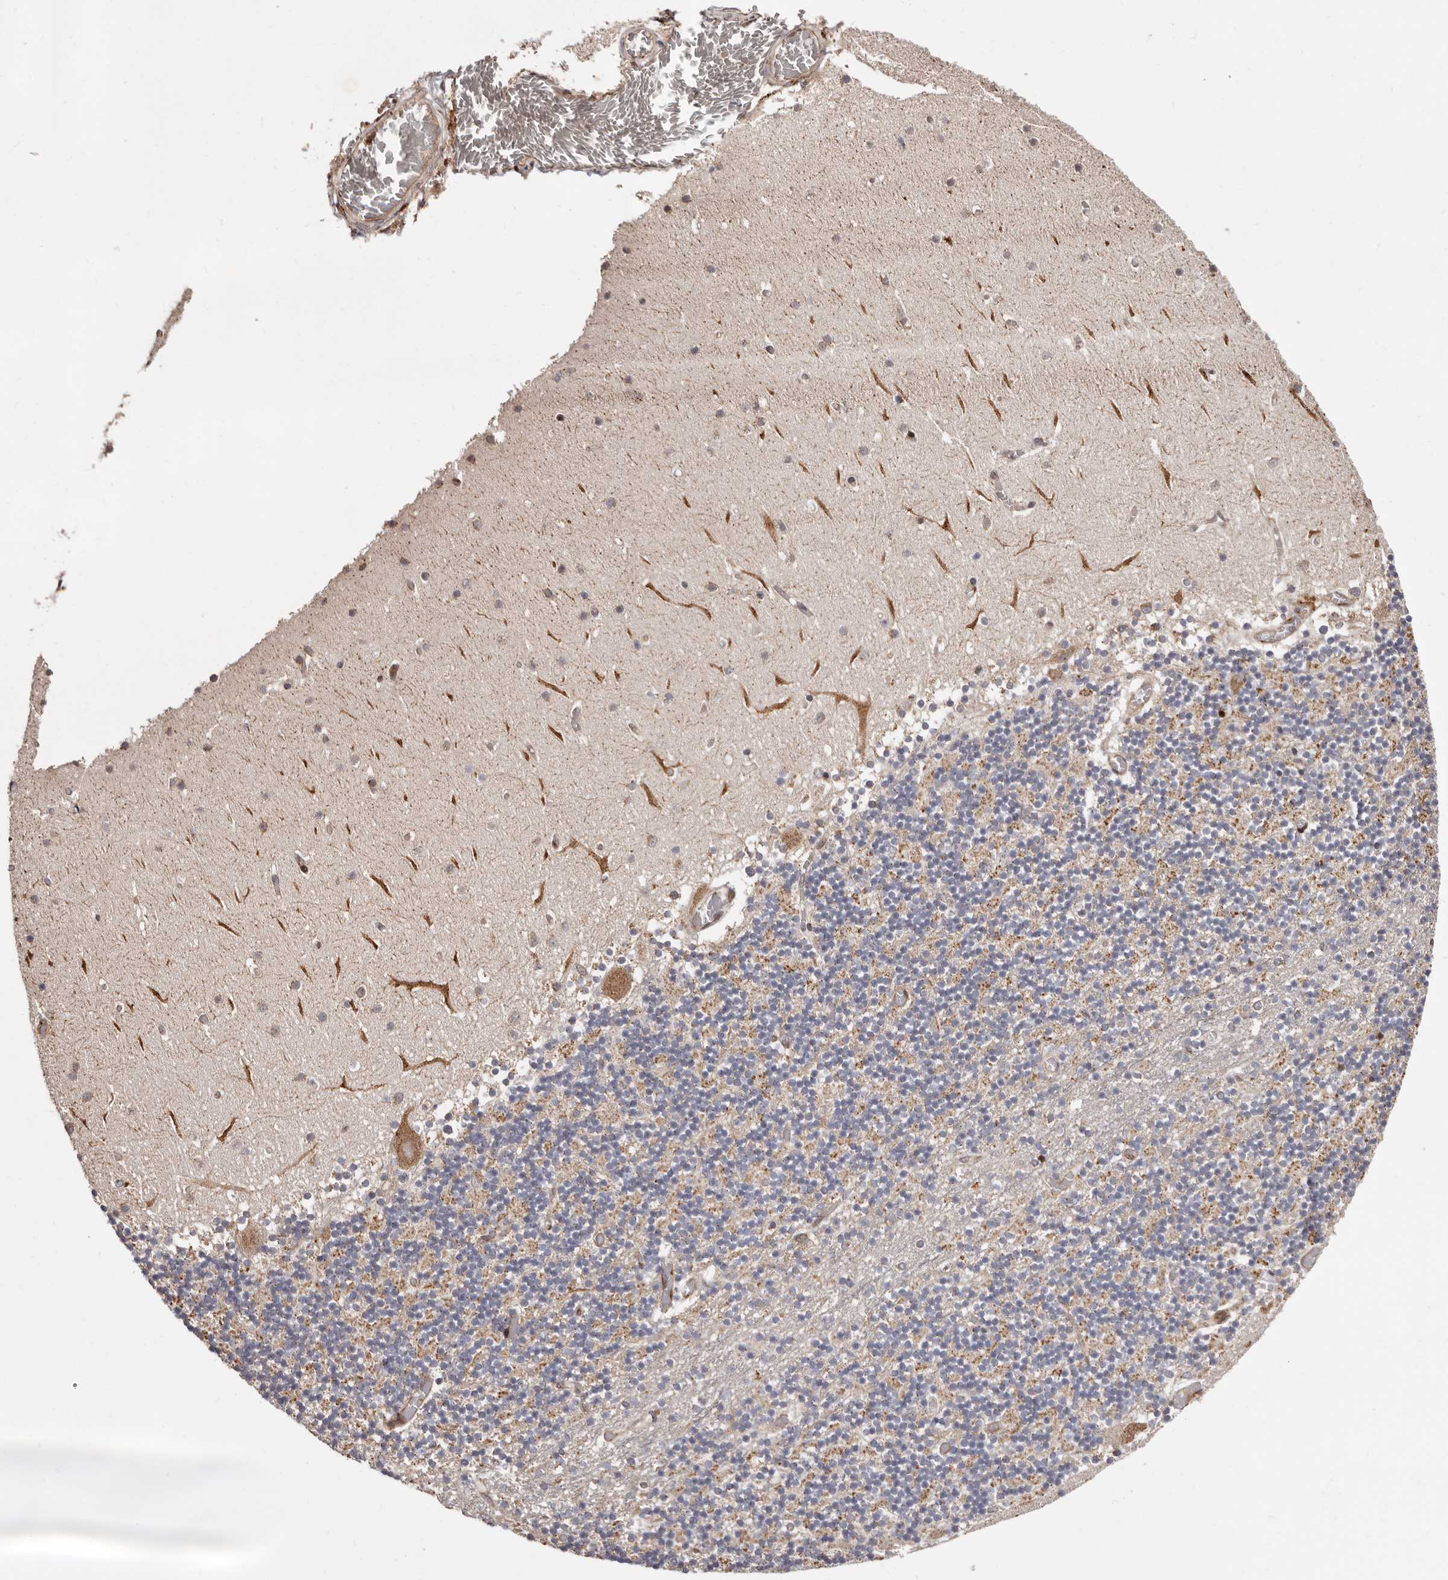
{"staining": {"intensity": "moderate", "quantity": "<25%", "location": "cytoplasmic/membranous,nuclear"}, "tissue": "cerebellum", "cell_type": "Cells in granular layer", "image_type": "normal", "snomed": [{"axis": "morphology", "description": "Normal tissue, NOS"}, {"axis": "topography", "description": "Cerebellum"}], "caption": "Protein expression by immunohistochemistry demonstrates moderate cytoplasmic/membranous,nuclear staining in approximately <25% of cells in granular layer in normal cerebellum.", "gene": "GPR27", "patient": {"sex": "female", "age": 28}}